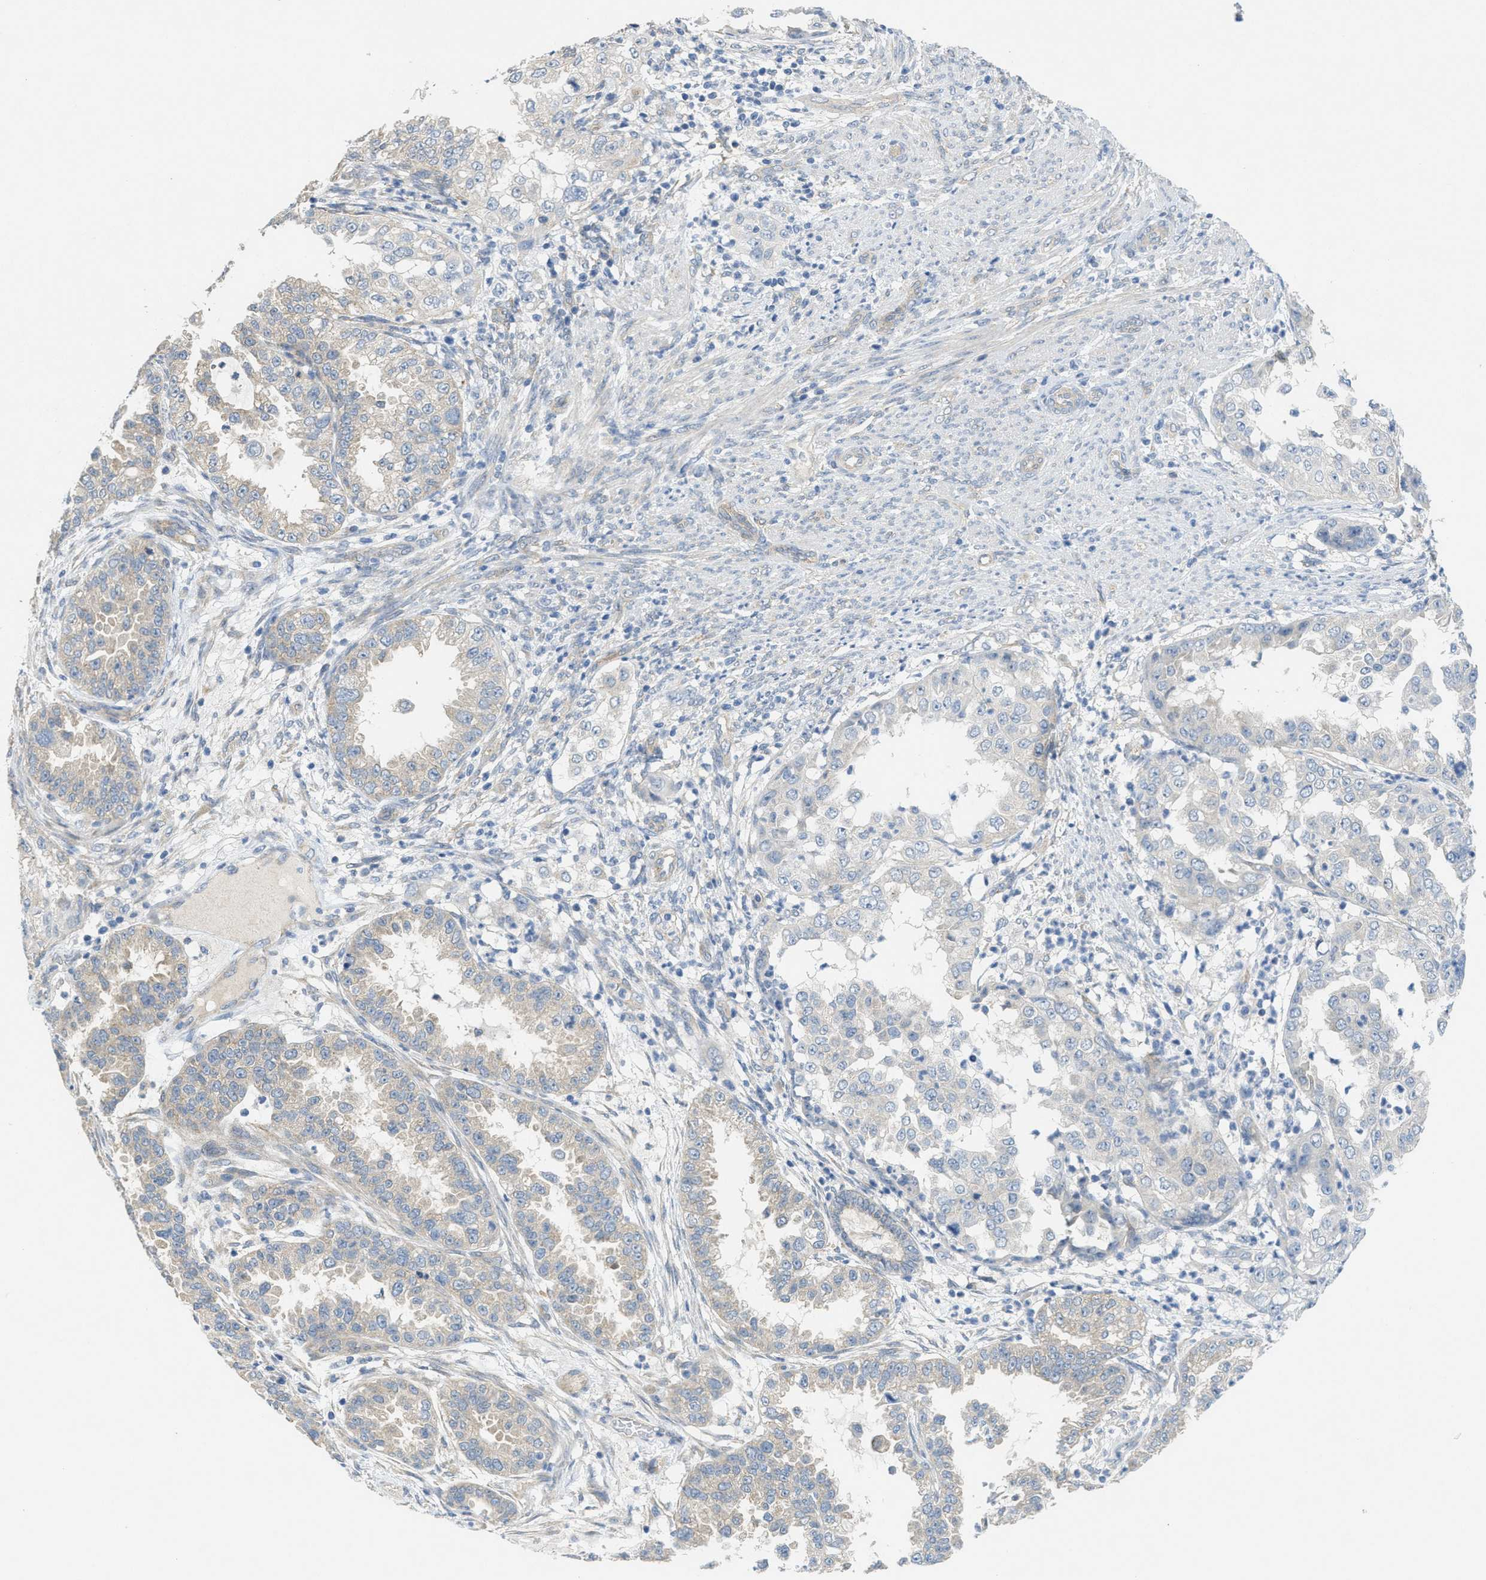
{"staining": {"intensity": "negative", "quantity": "none", "location": "none"}, "tissue": "endometrial cancer", "cell_type": "Tumor cells", "image_type": "cancer", "snomed": [{"axis": "morphology", "description": "Adenocarcinoma, NOS"}, {"axis": "topography", "description": "Endometrium"}], "caption": "Tumor cells are negative for protein expression in human endometrial adenocarcinoma.", "gene": "ZFYVE9", "patient": {"sex": "female", "age": 85}}